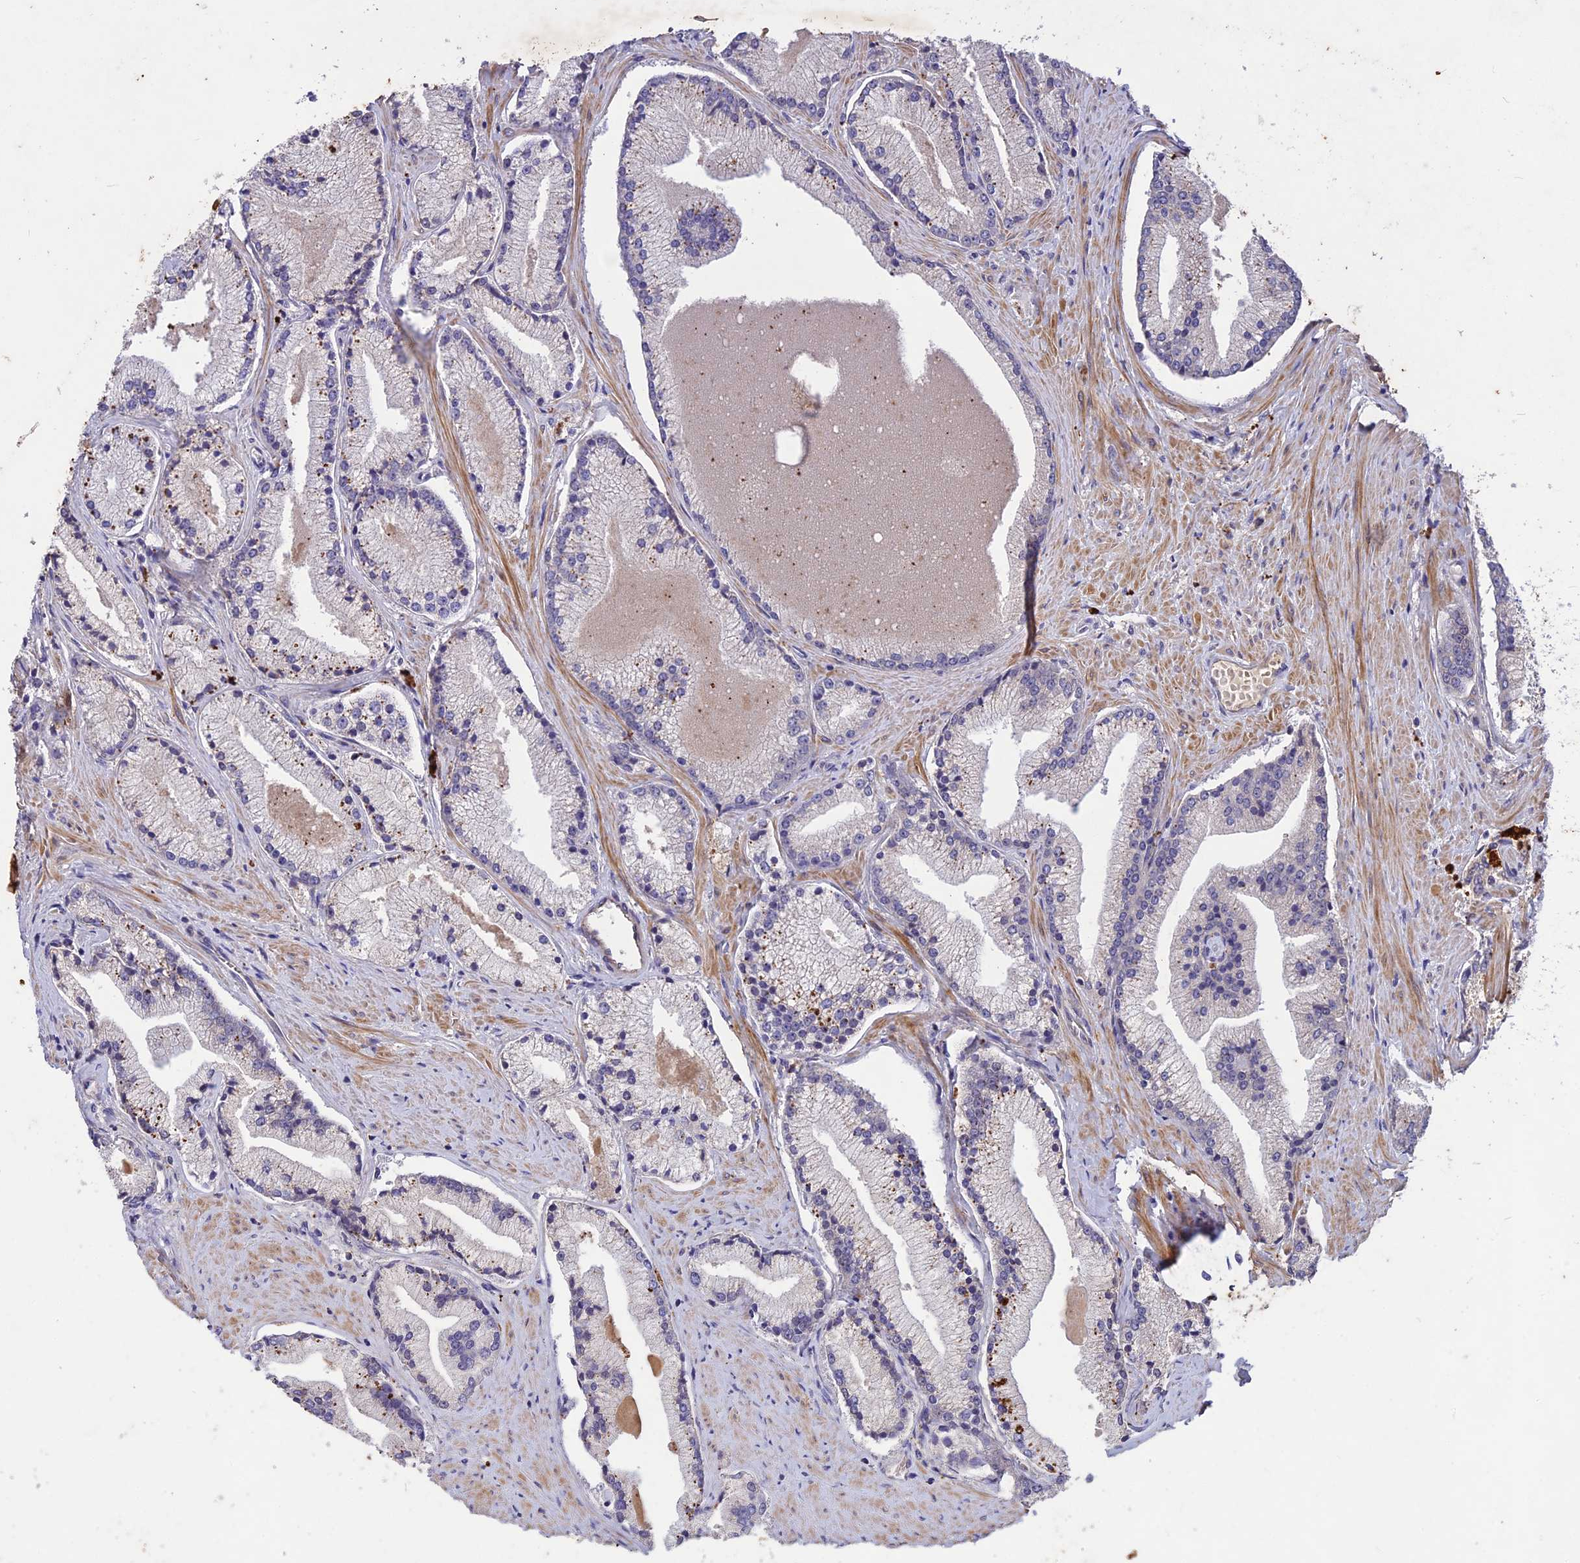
{"staining": {"intensity": "negative", "quantity": "none", "location": "none"}, "tissue": "prostate cancer", "cell_type": "Tumor cells", "image_type": "cancer", "snomed": [{"axis": "morphology", "description": "Adenocarcinoma, High grade"}, {"axis": "topography", "description": "Prostate"}], "caption": "DAB immunohistochemical staining of human prostate cancer shows no significant positivity in tumor cells.", "gene": "ADO", "patient": {"sex": "male", "age": 67}}